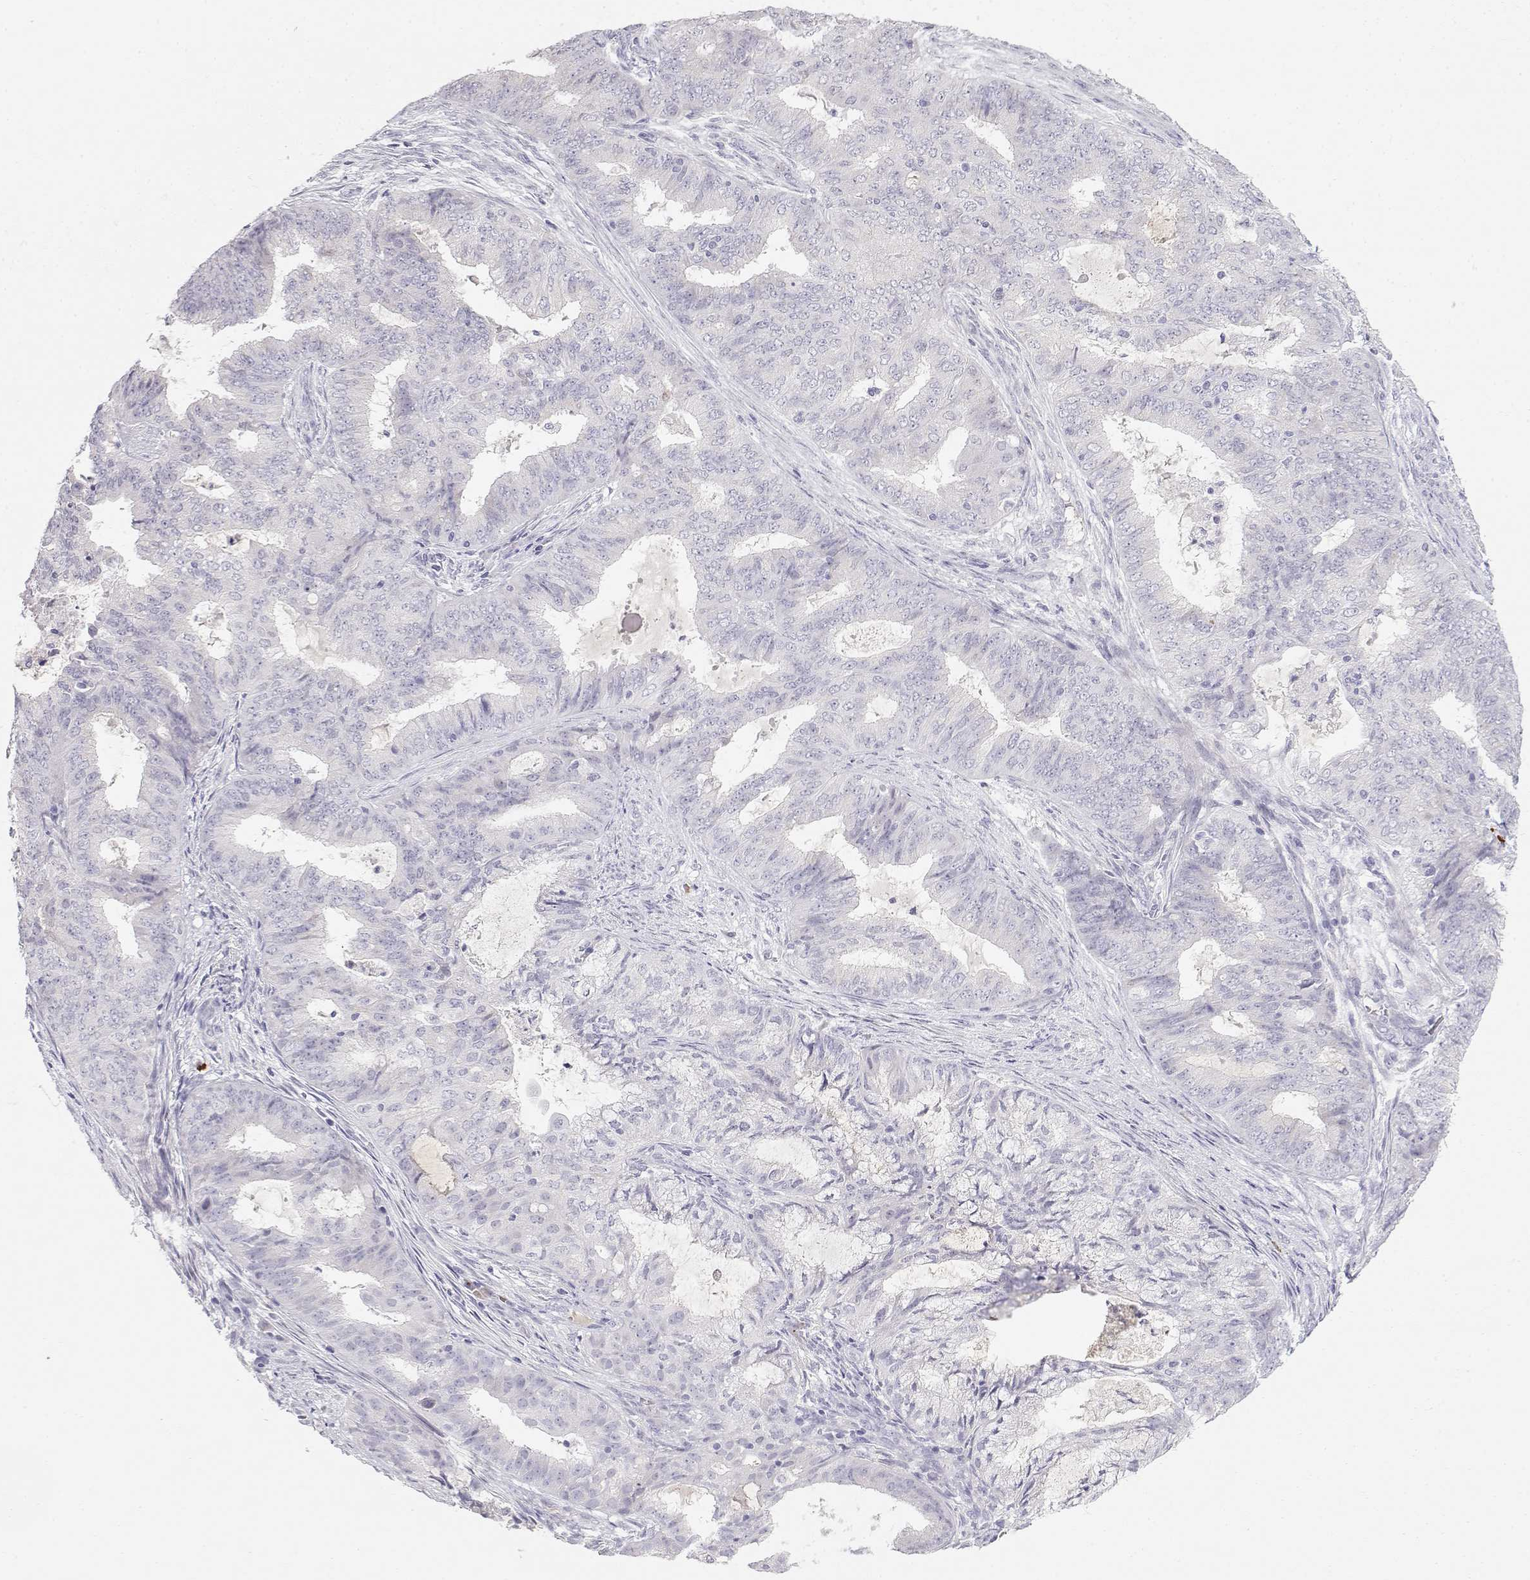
{"staining": {"intensity": "negative", "quantity": "none", "location": "none"}, "tissue": "endometrial cancer", "cell_type": "Tumor cells", "image_type": "cancer", "snomed": [{"axis": "morphology", "description": "Adenocarcinoma, NOS"}, {"axis": "topography", "description": "Endometrium"}], "caption": "Histopathology image shows no protein staining in tumor cells of adenocarcinoma (endometrial) tissue.", "gene": "CDHR1", "patient": {"sex": "female", "age": 62}}